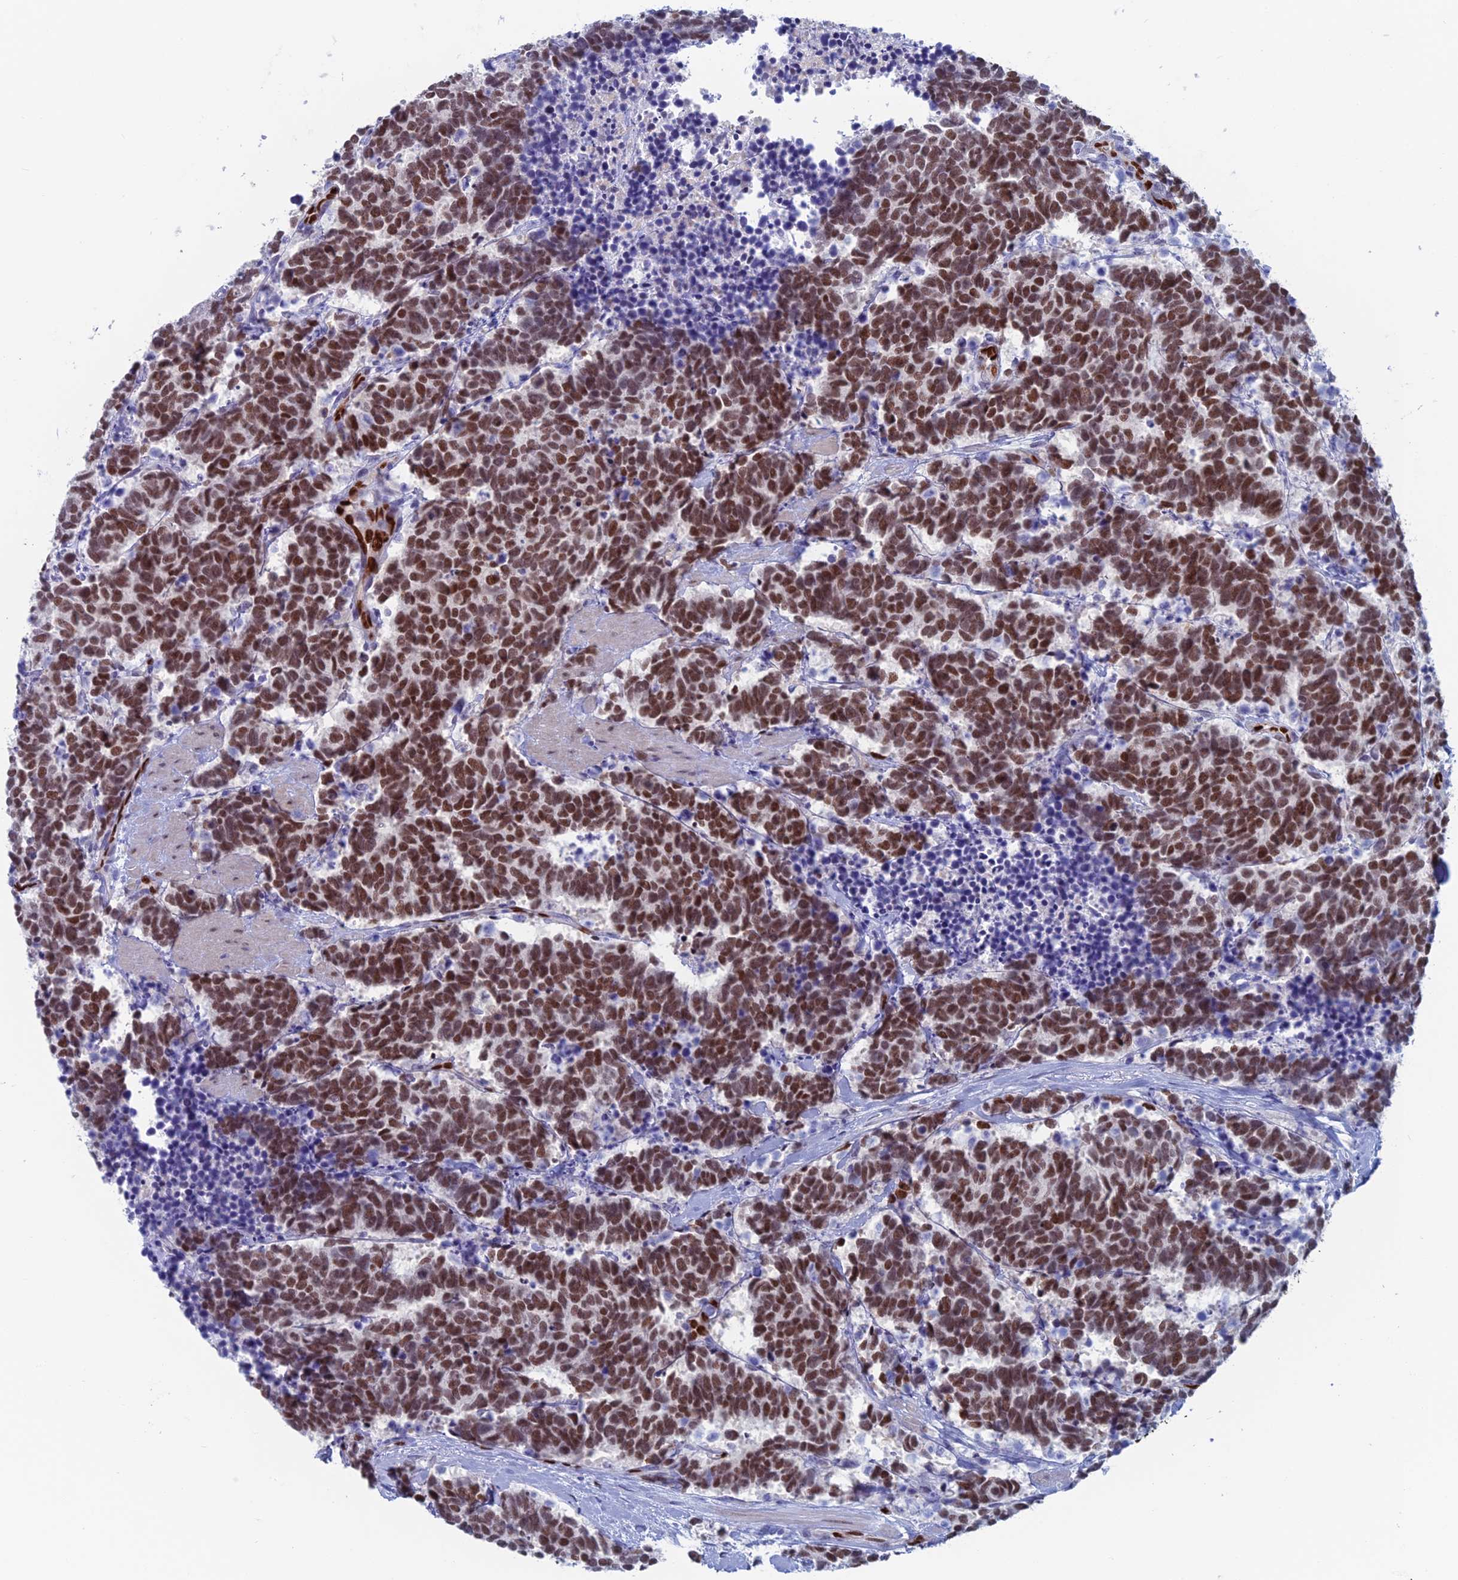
{"staining": {"intensity": "strong", "quantity": ">75%", "location": "nuclear"}, "tissue": "carcinoid", "cell_type": "Tumor cells", "image_type": "cancer", "snomed": [{"axis": "morphology", "description": "Carcinoma, NOS"}, {"axis": "morphology", "description": "Carcinoid, malignant, NOS"}, {"axis": "topography", "description": "Prostate"}], "caption": "Immunohistochemistry of carcinoid exhibits high levels of strong nuclear positivity in about >75% of tumor cells. (DAB (3,3'-diaminobenzidine) IHC, brown staining for protein, blue staining for nuclei).", "gene": "NOL4L", "patient": {"sex": "male", "age": 57}}